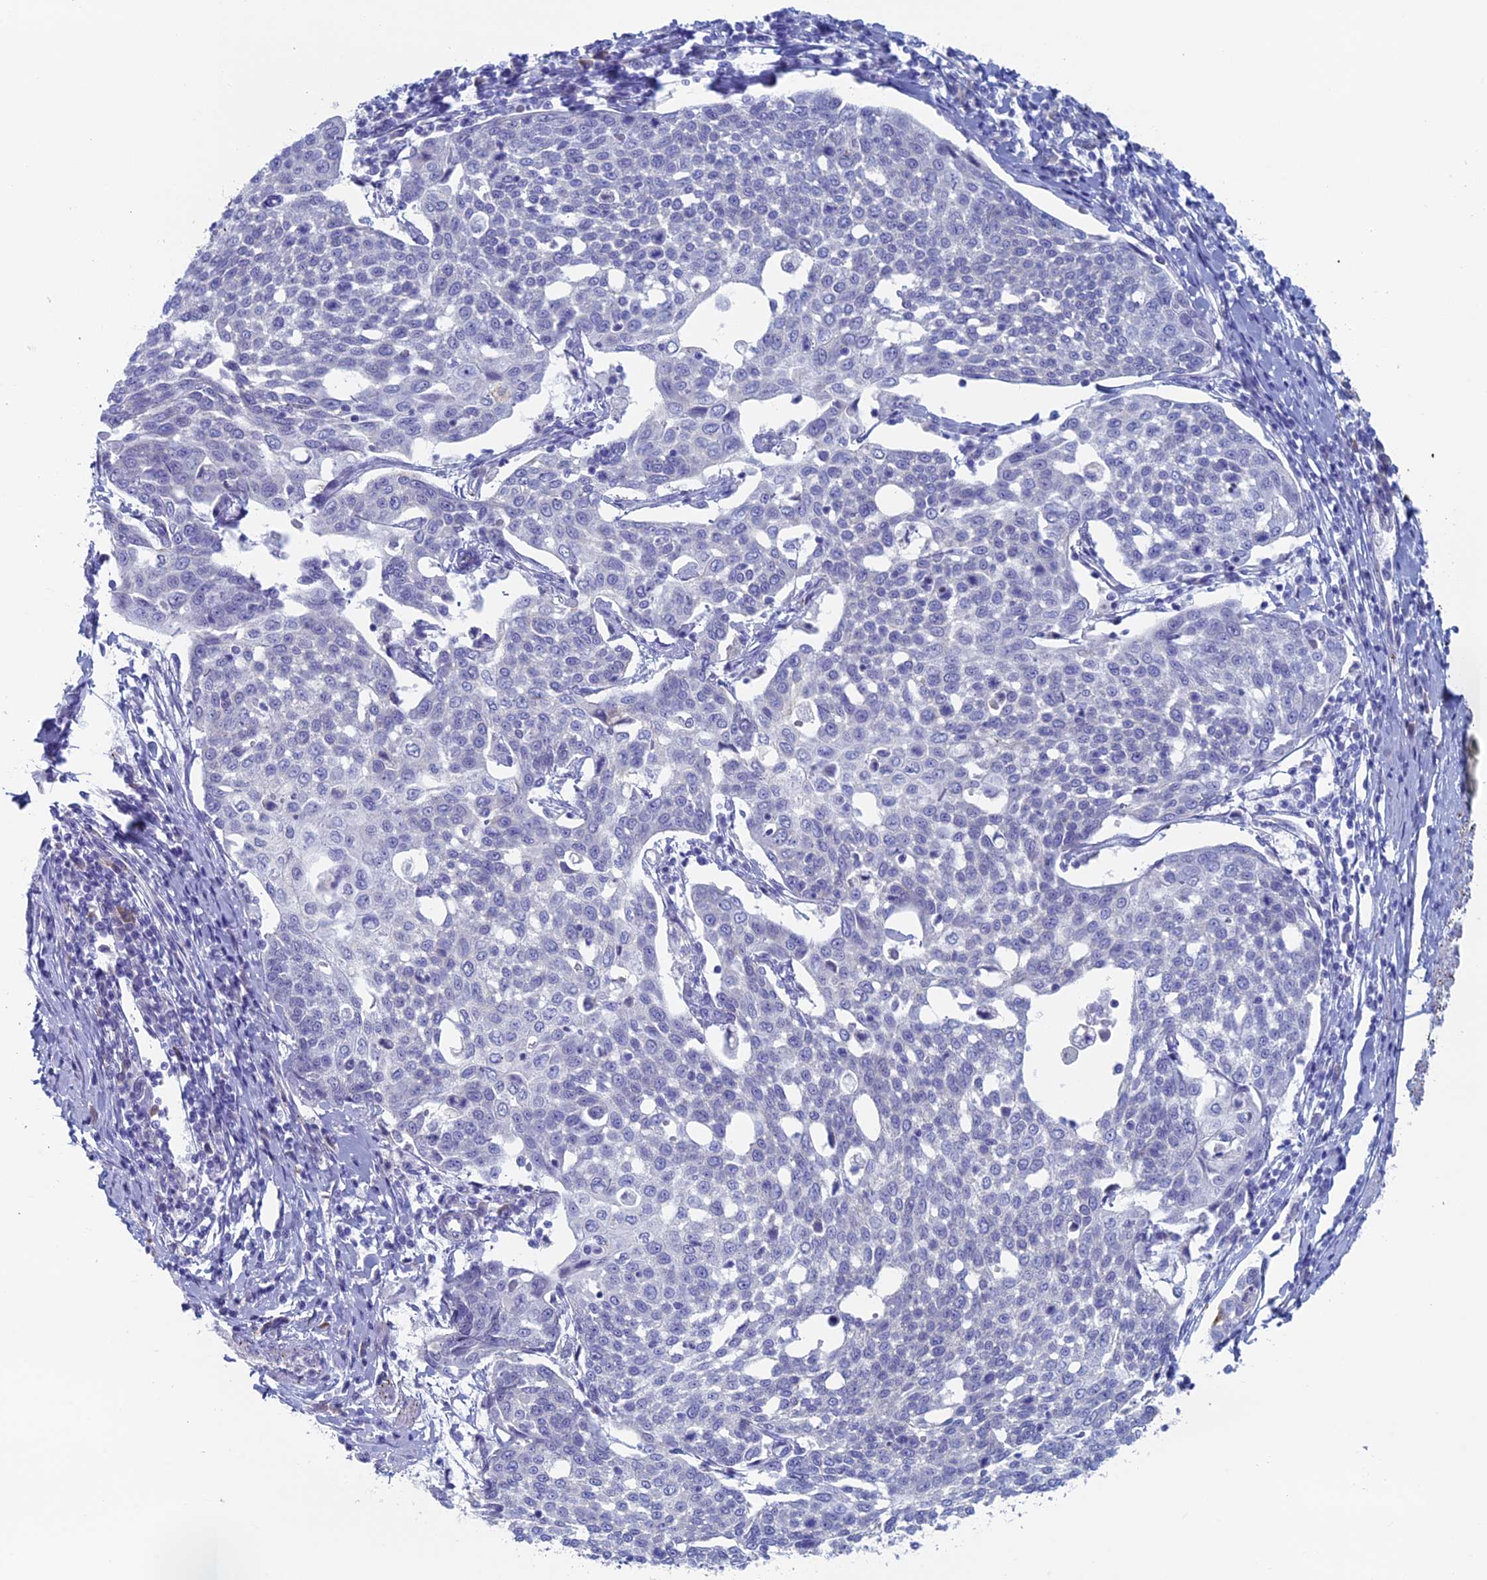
{"staining": {"intensity": "negative", "quantity": "none", "location": "none"}, "tissue": "cervical cancer", "cell_type": "Tumor cells", "image_type": "cancer", "snomed": [{"axis": "morphology", "description": "Squamous cell carcinoma, NOS"}, {"axis": "topography", "description": "Cervix"}], "caption": "High magnification brightfield microscopy of cervical cancer (squamous cell carcinoma) stained with DAB (3,3'-diaminobenzidine) (brown) and counterstained with hematoxylin (blue): tumor cells show no significant positivity.", "gene": "MAGEB6", "patient": {"sex": "female", "age": 34}}